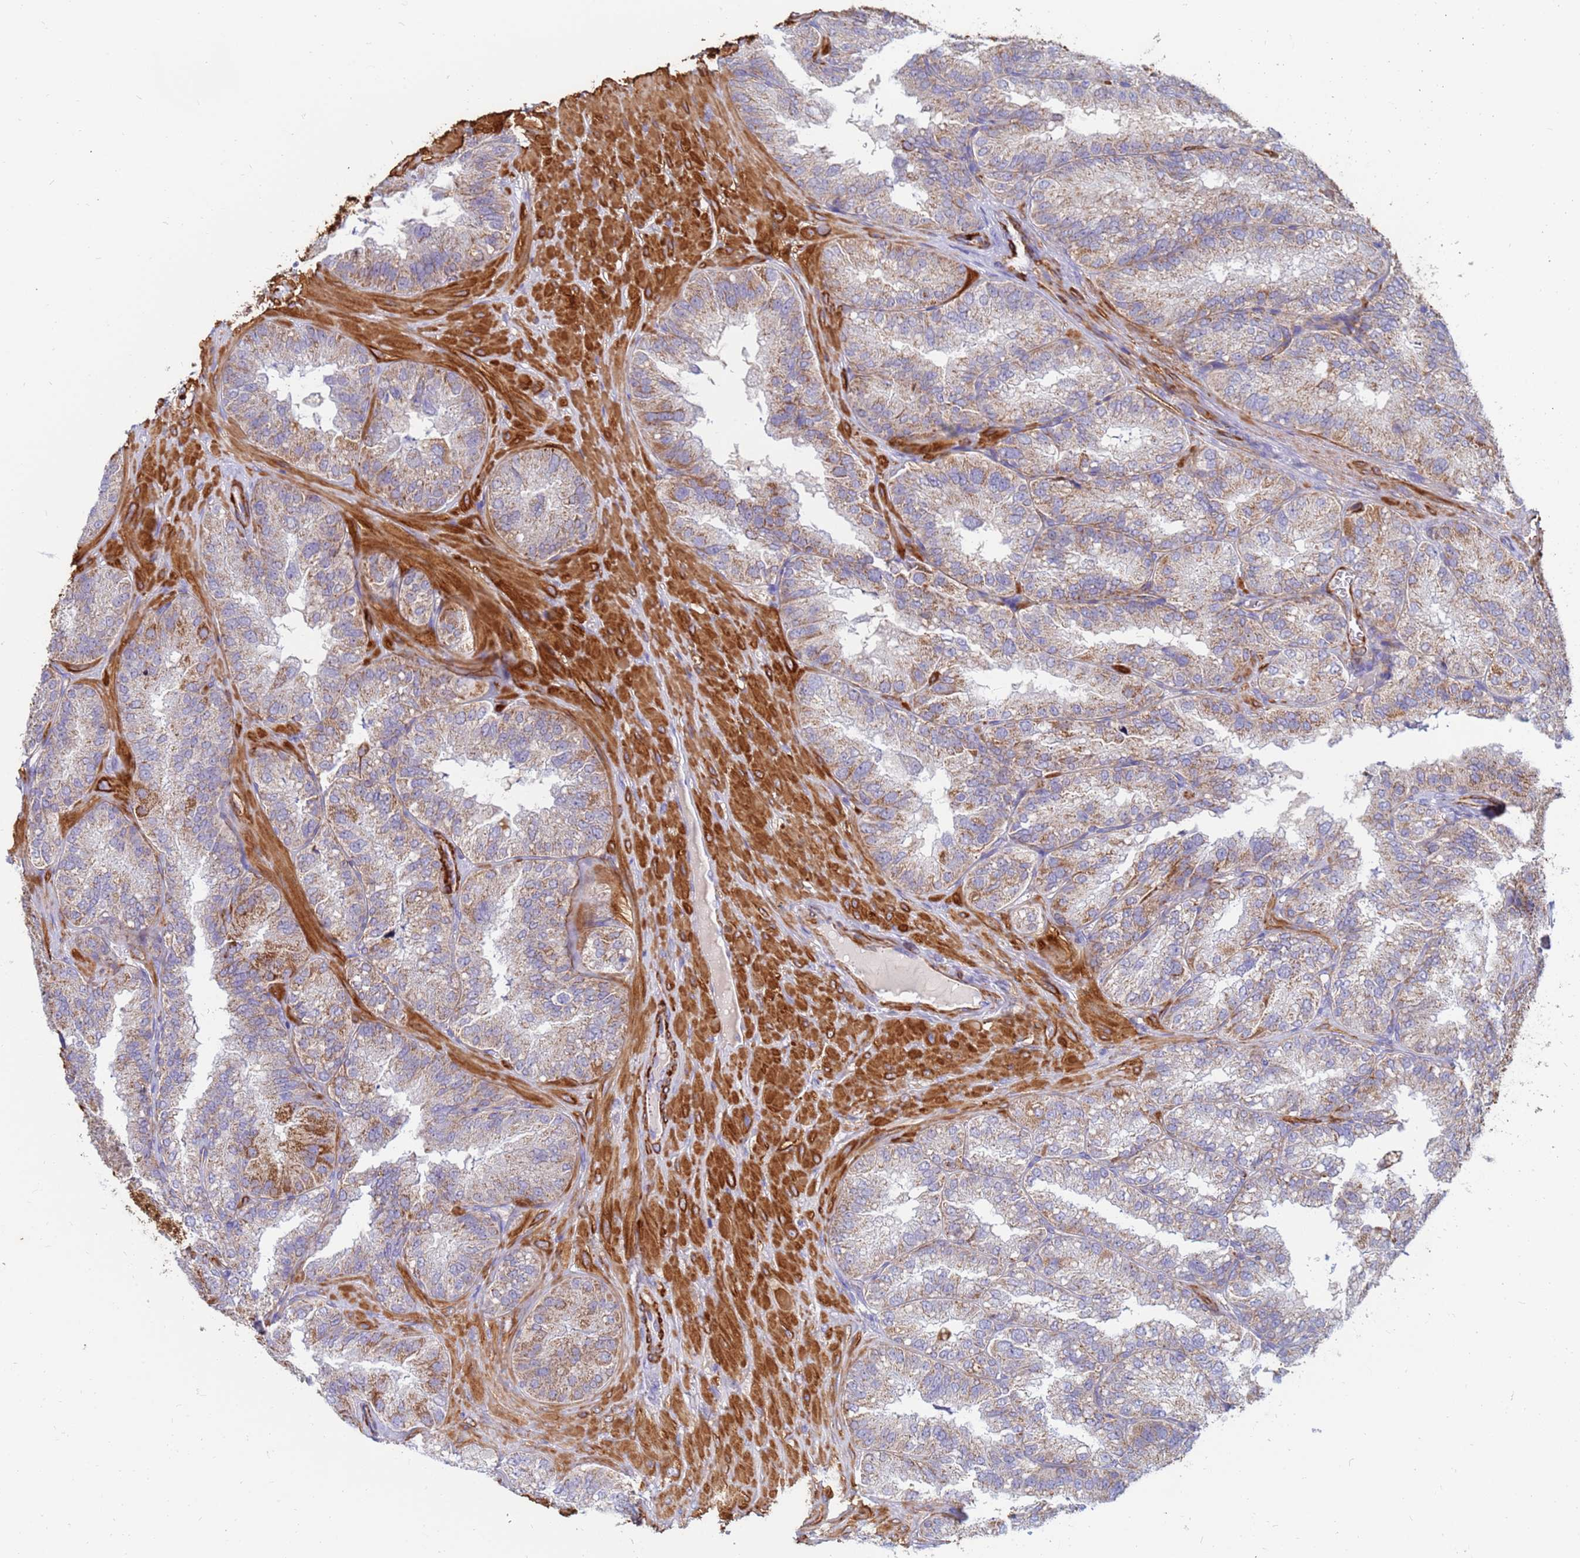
{"staining": {"intensity": "moderate", "quantity": "25%-75%", "location": "cytoplasmic/membranous"}, "tissue": "seminal vesicle", "cell_type": "Glandular cells", "image_type": "normal", "snomed": [{"axis": "morphology", "description": "Normal tissue, NOS"}, {"axis": "topography", "description": "Seminal veicle"}], "caption": "Immunohistochemical staining of benign human seminal vesicle reveals moderate cytoplasmic/membranous protein positivity in about 25%-75% of glandular cells. (Brightfield microscopy of DAB IHC at high magnification).", "gene": "SDR39U1", "patient": {"sex": "male", "age": 58}}